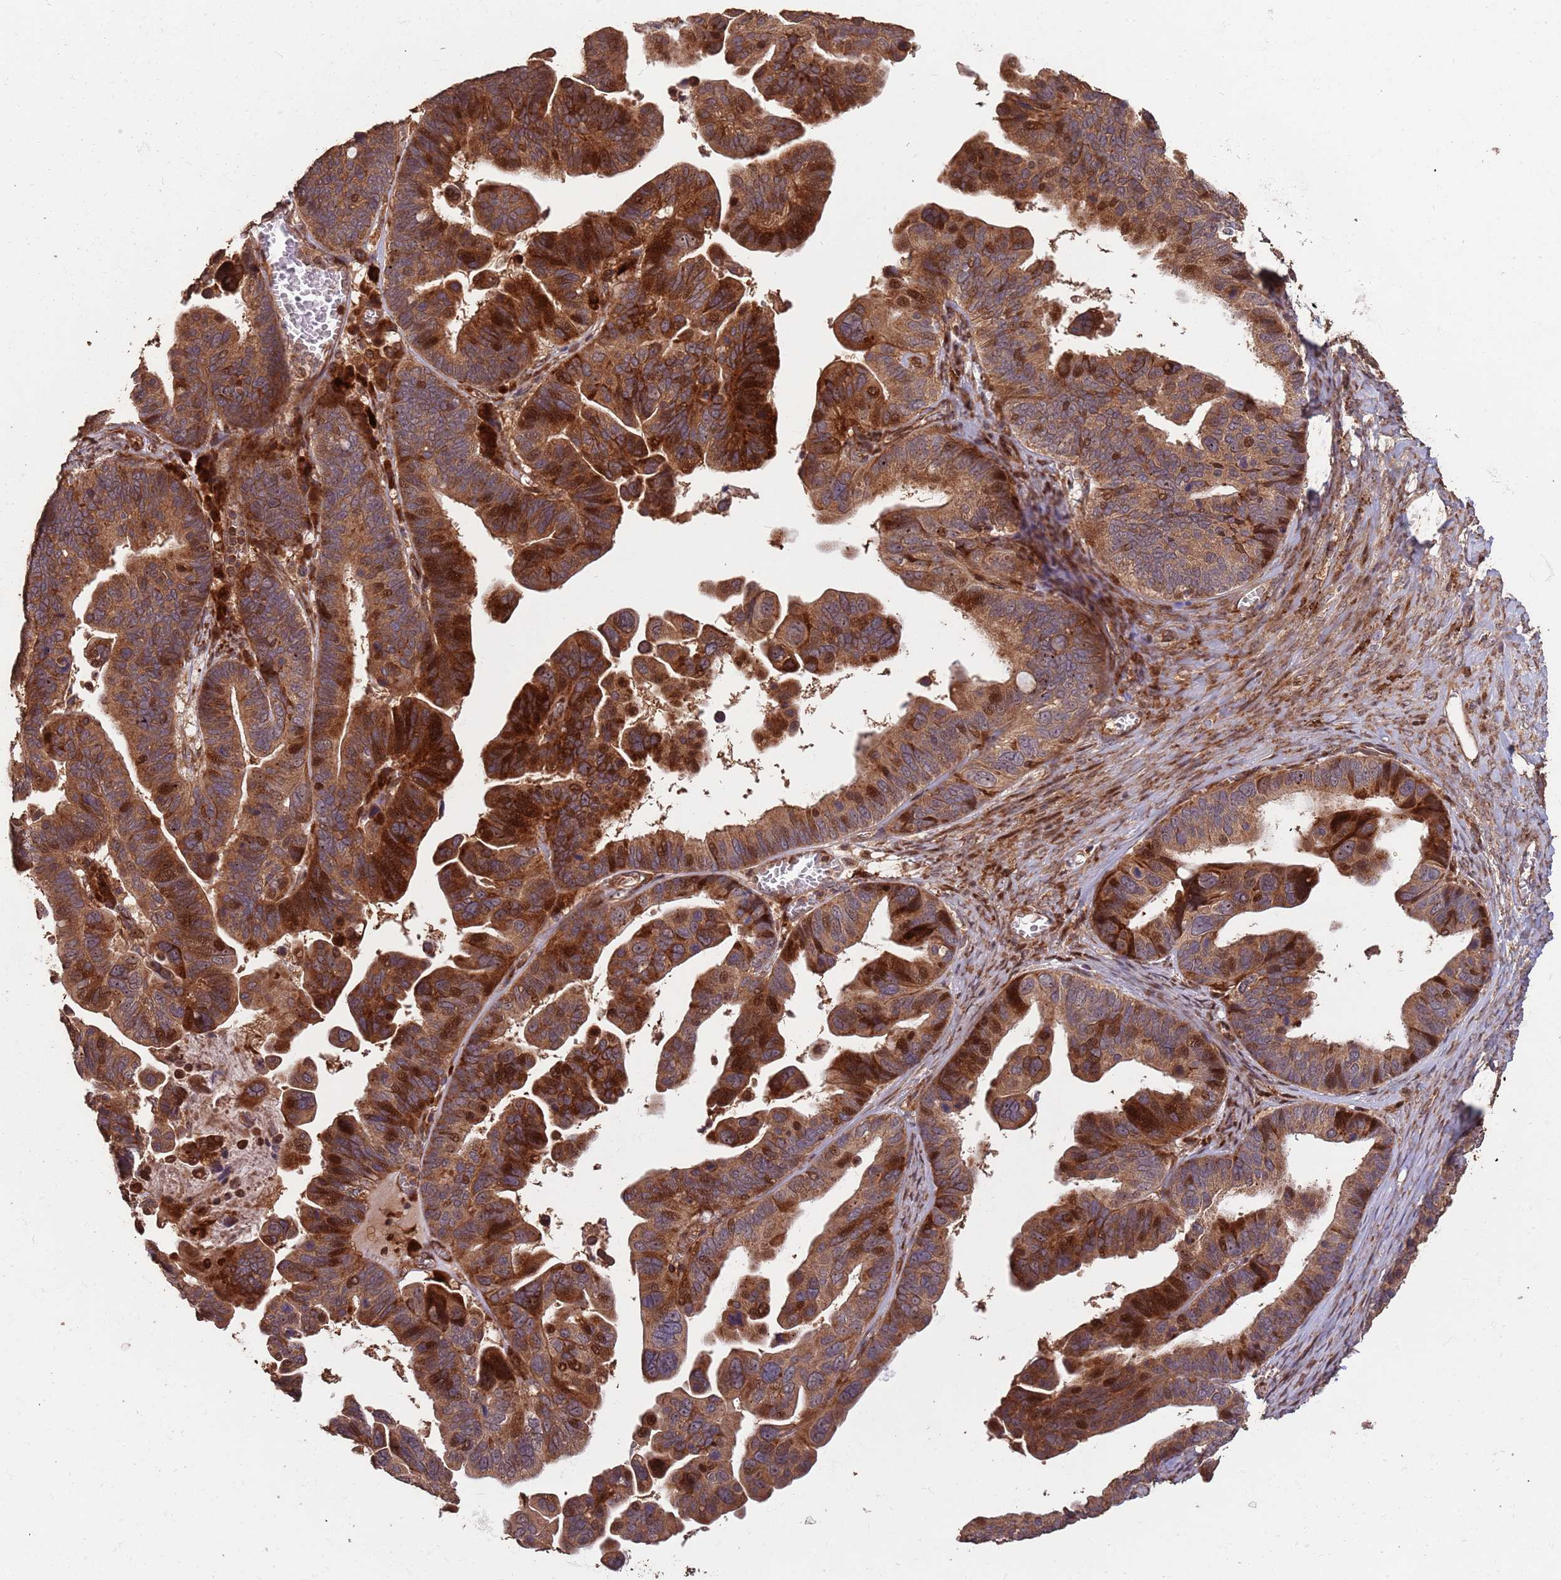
{"staining": {"intensity": "strong", "quantity": ">75%", "location": "cytoplasmic/membranous"}, "tissue": "ovarian cancer", "cell_type": "Tumor cells", "image_type": "cancer", "snomed": [{"axis": "morphology", "description": "Cystadenocarcinoma, serous, NOS"}, {"axis": "topography", "description": "Ovary"}], "caption": "Immunohistochemical staining of ovarian cancer shows strong cytoplasmic/membranous protein positivity in about >75% of tumor cells.", "gene": "ZNF428", "patient": {"sex": "female", "age": 56}}